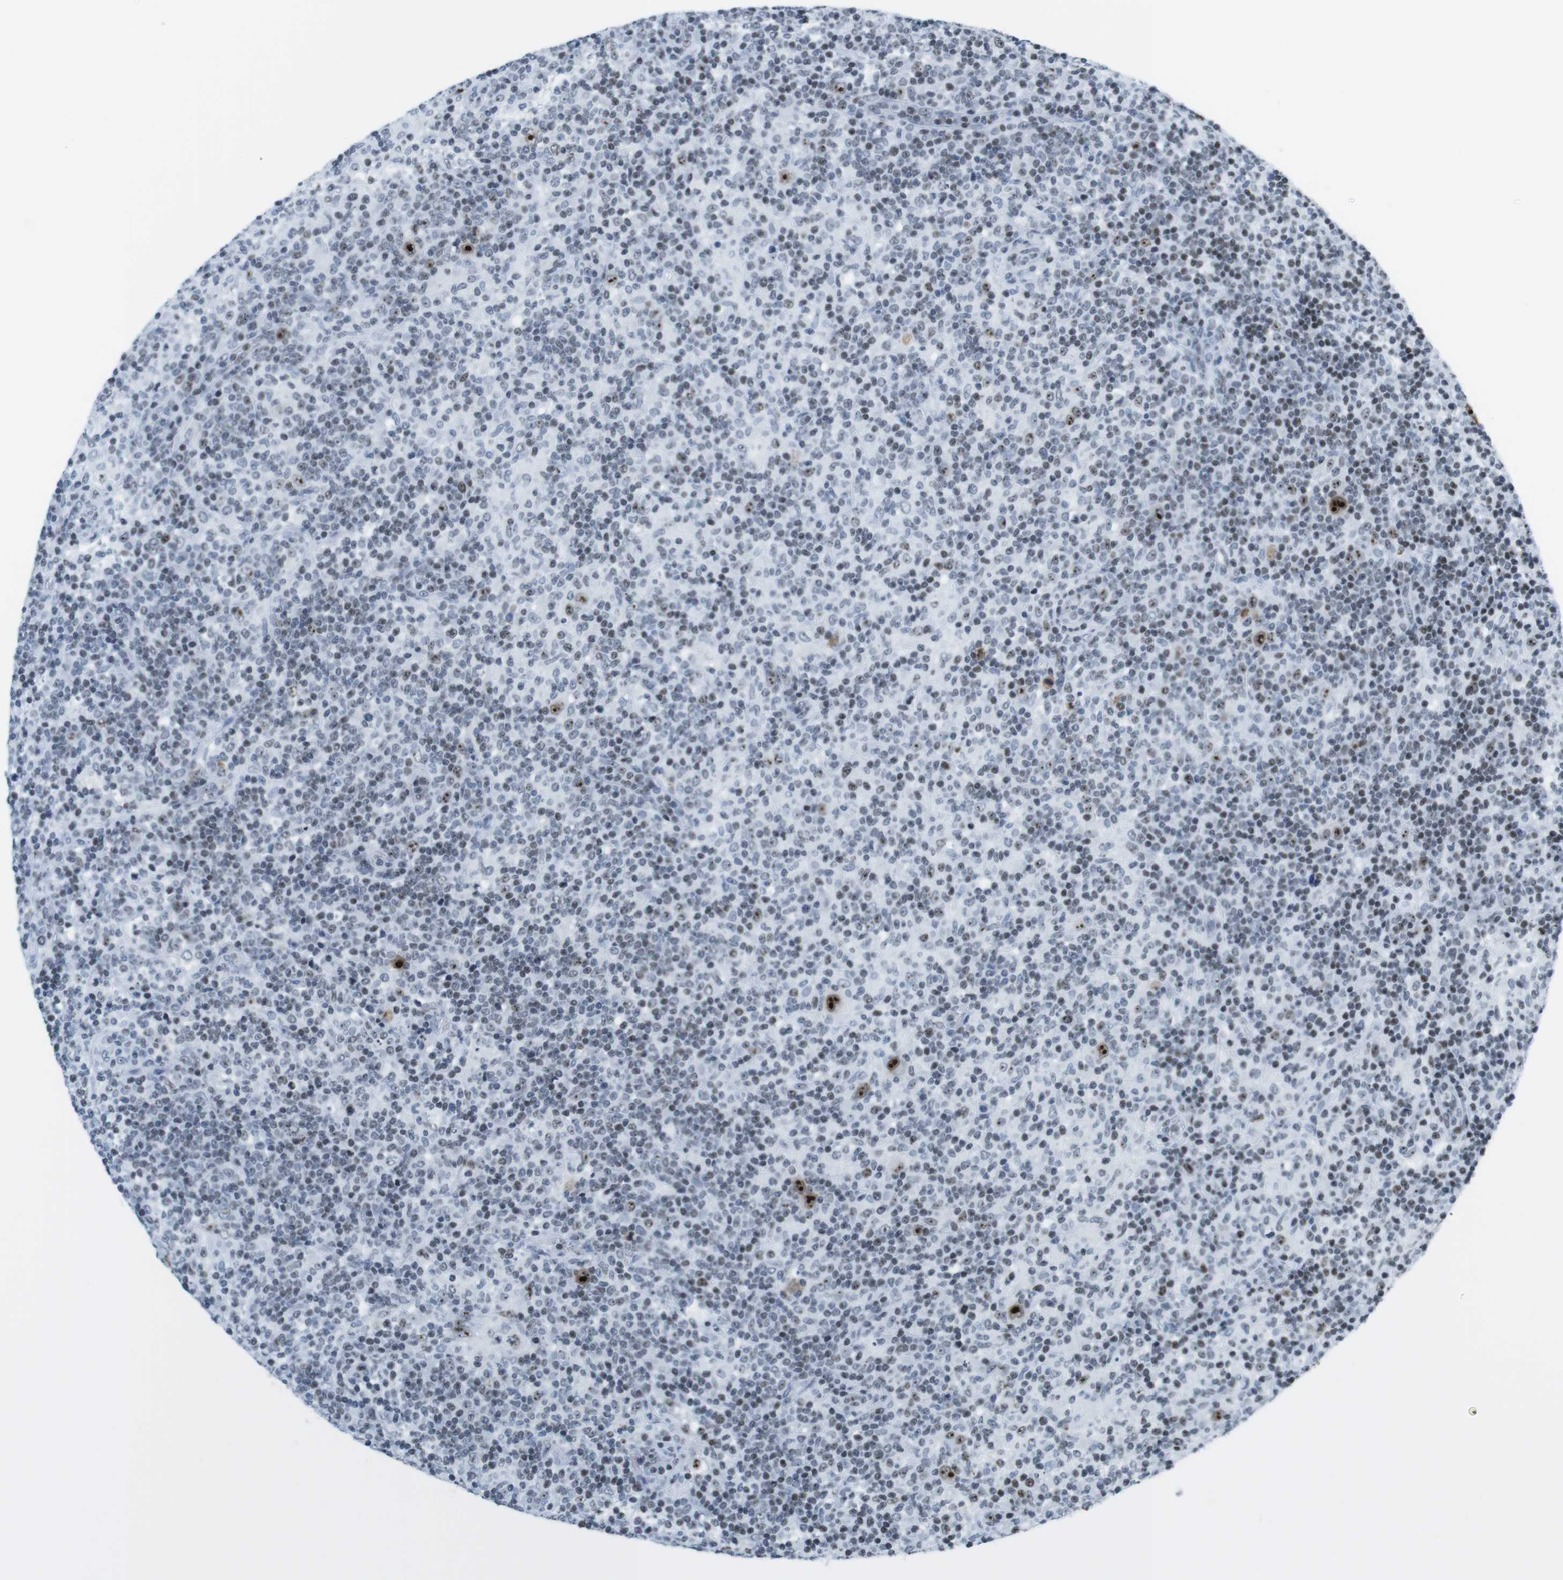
{"staining": {"intensity": "moderate", "quantity": ">75%", "location": "nuclear"}, "tissue": "lymphoma", "cell_type": "Tumor cells", "image_type": "cancer", "snomed": [{"axis": "morphology", "description": "Hodgkin's disease, NOS"}, {"axis": "topography", "description": "Lymph node"}], "caption": "Human Hodgkin's disease stained for a protein (brown) shows moderate nuclear positive staining in about >75% of tumor cells.", "gene": "NIFK", "patient": {"sex": "male", "age": 70}}